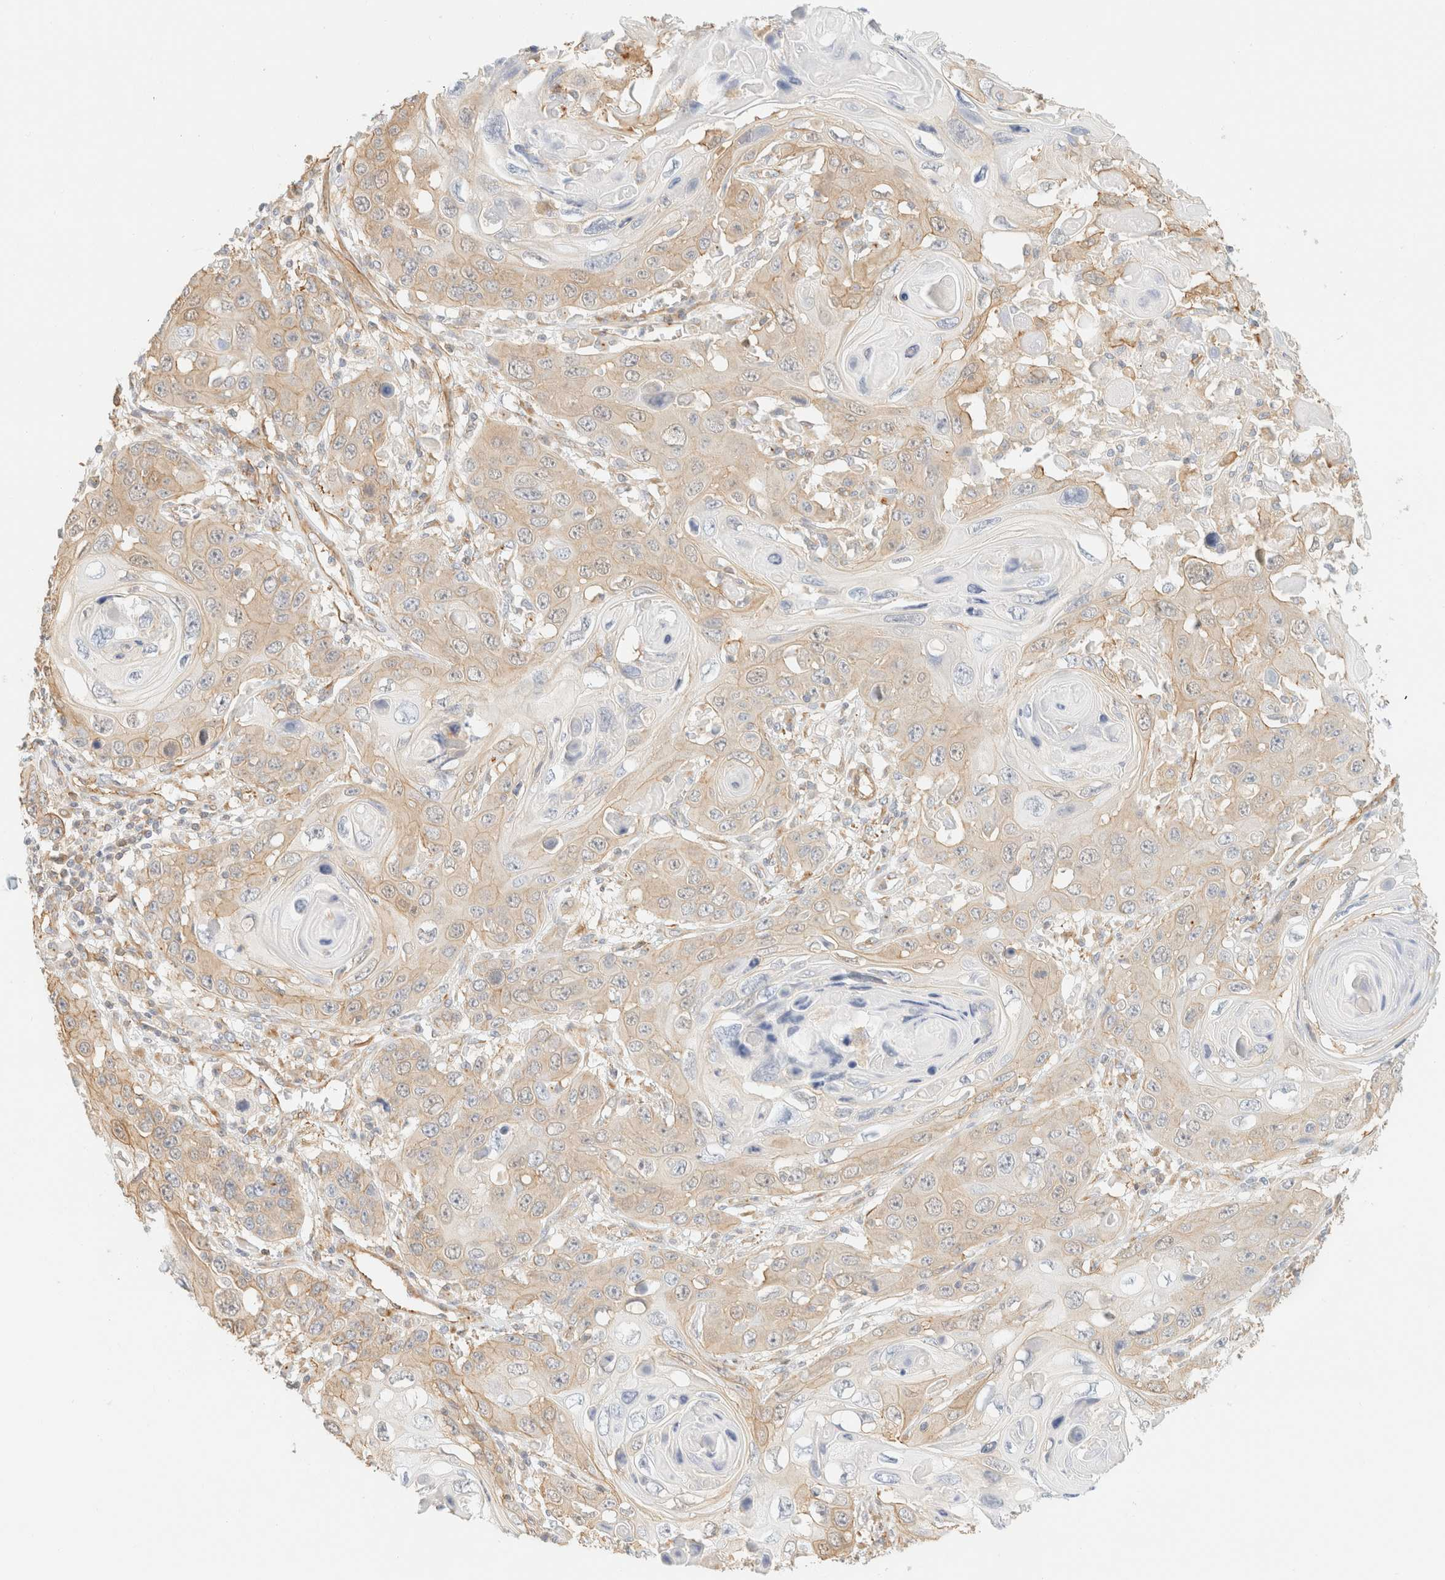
{"staining": {"intensity": "weak", "quantity": ">75%", "location": "cytoplasmic/membranous"}, "tissue": "skin cancer", "cell_type": "Tumor cells", "image_type": "cancer", "snomed": [{"axis": "morphology", "description": "Squamous cell carcinoma, NOS"}, {"axis": "topography", "description": "Skin"}], "caption": "DAB immunohistochemical staining of skin squamous cell carcinoma demonstrates weak cytoplasmic/membranous protein positivity in approximately >75% of tumor cells. The staining was performed using DAB, with brown indicating positive protein expression. Nuclei are stained blue with hematoxylin.", "gene": "OTOP2", "patient": {"sex": "male", "age": 55}}